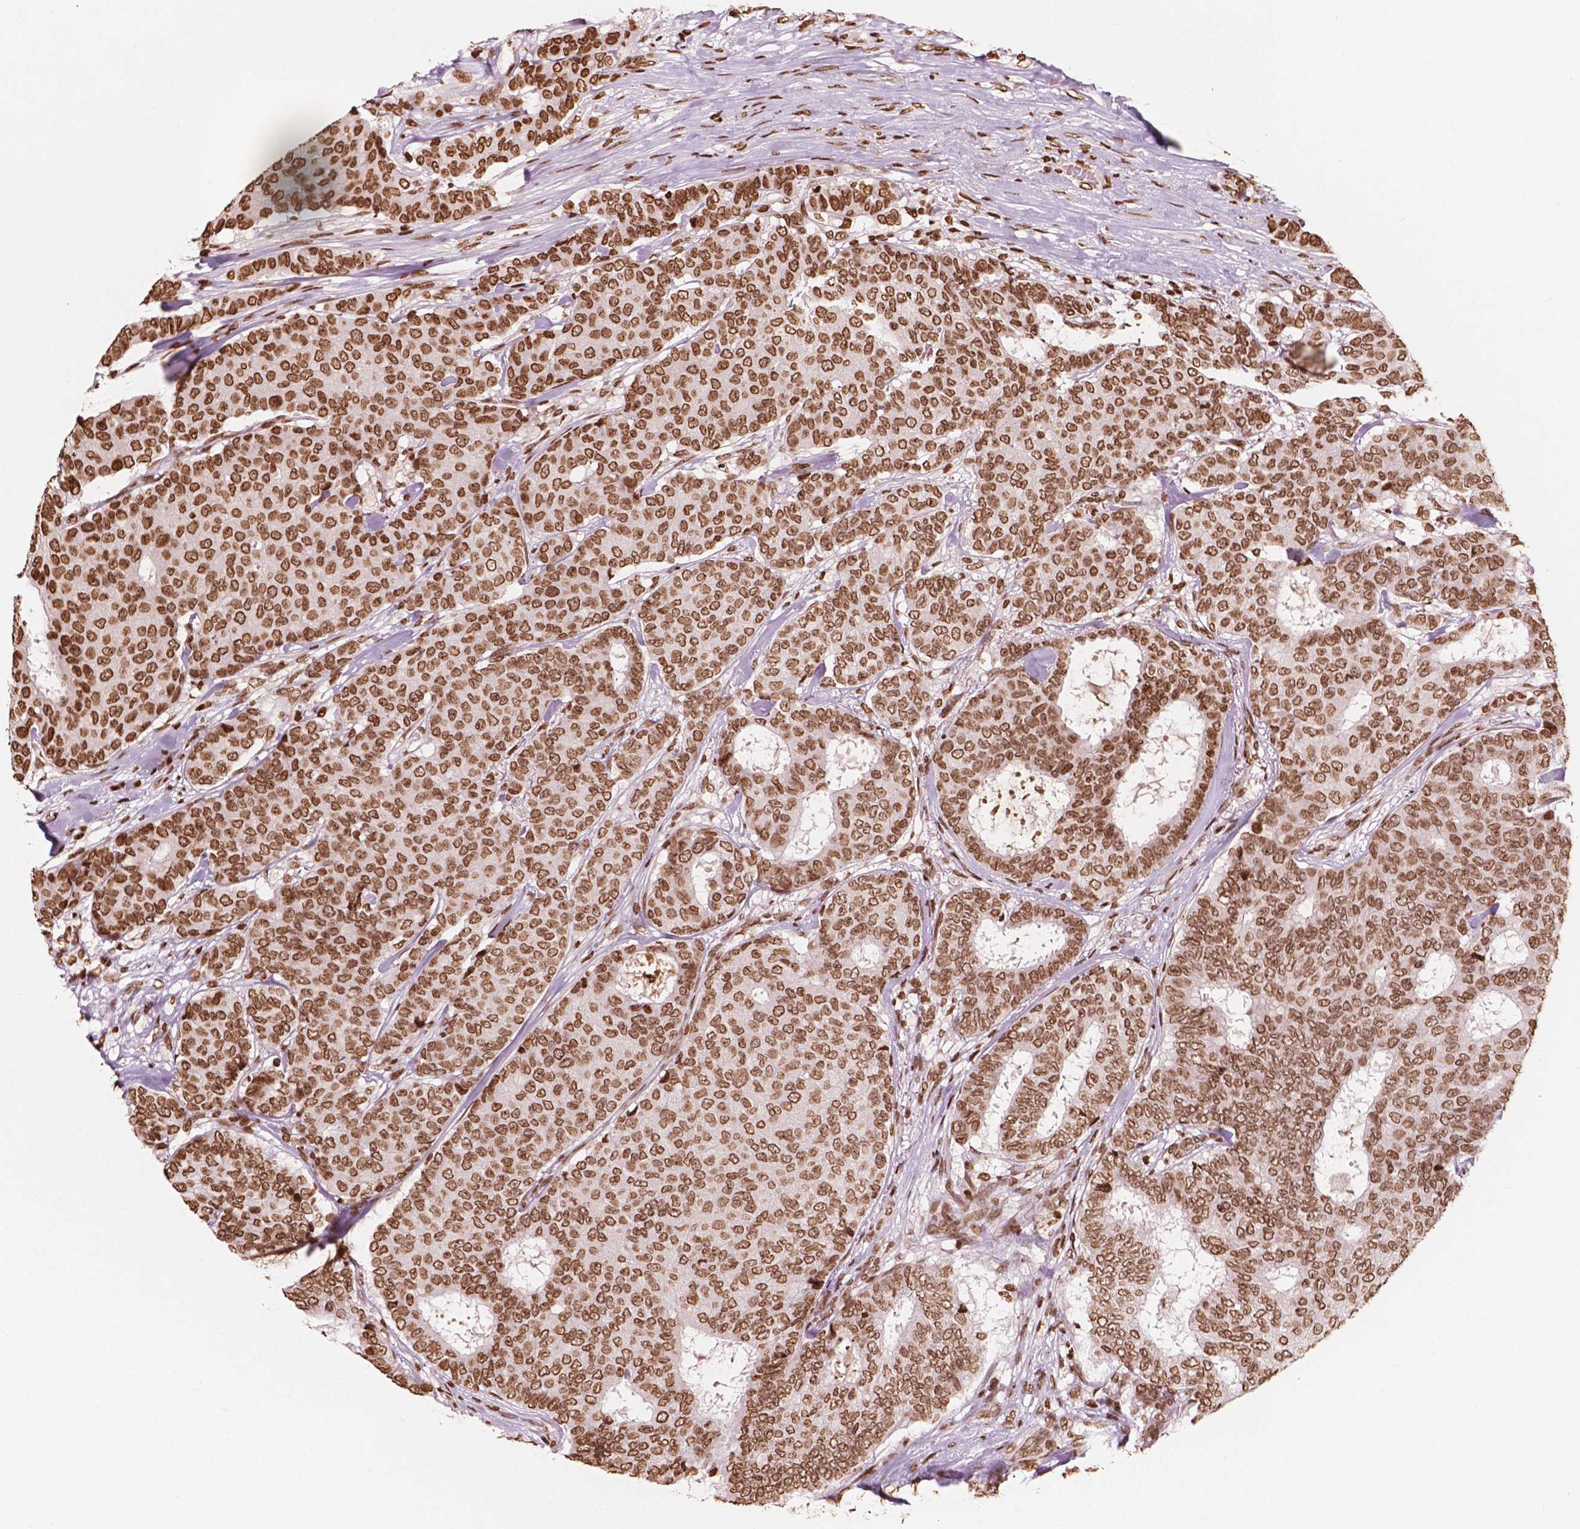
{"staining": {"intensity": "strong", "quantity": ">75%", "location": "cytoplasmic/membranous,nuclear"}, "tissue": "breast cancer", "cell_type": "Tumor cells", "image_type": "cancer", "snomed": [{"axis": "morphology", "description": "Duct carcinoma"}, {"axis": "topography", "description": "Breast"}], "caption": "DAB immunohistochemical staining of breast infiltrating ductal carcinoma demonstrates strong cytoplasmic/membranous and nuclear protein expression in approximately >75% of tumor cells. (IHC, brightfield microscopy, high magnification).", "gene": "H3C7", "patient": {"sex": "female", "age": 75}}